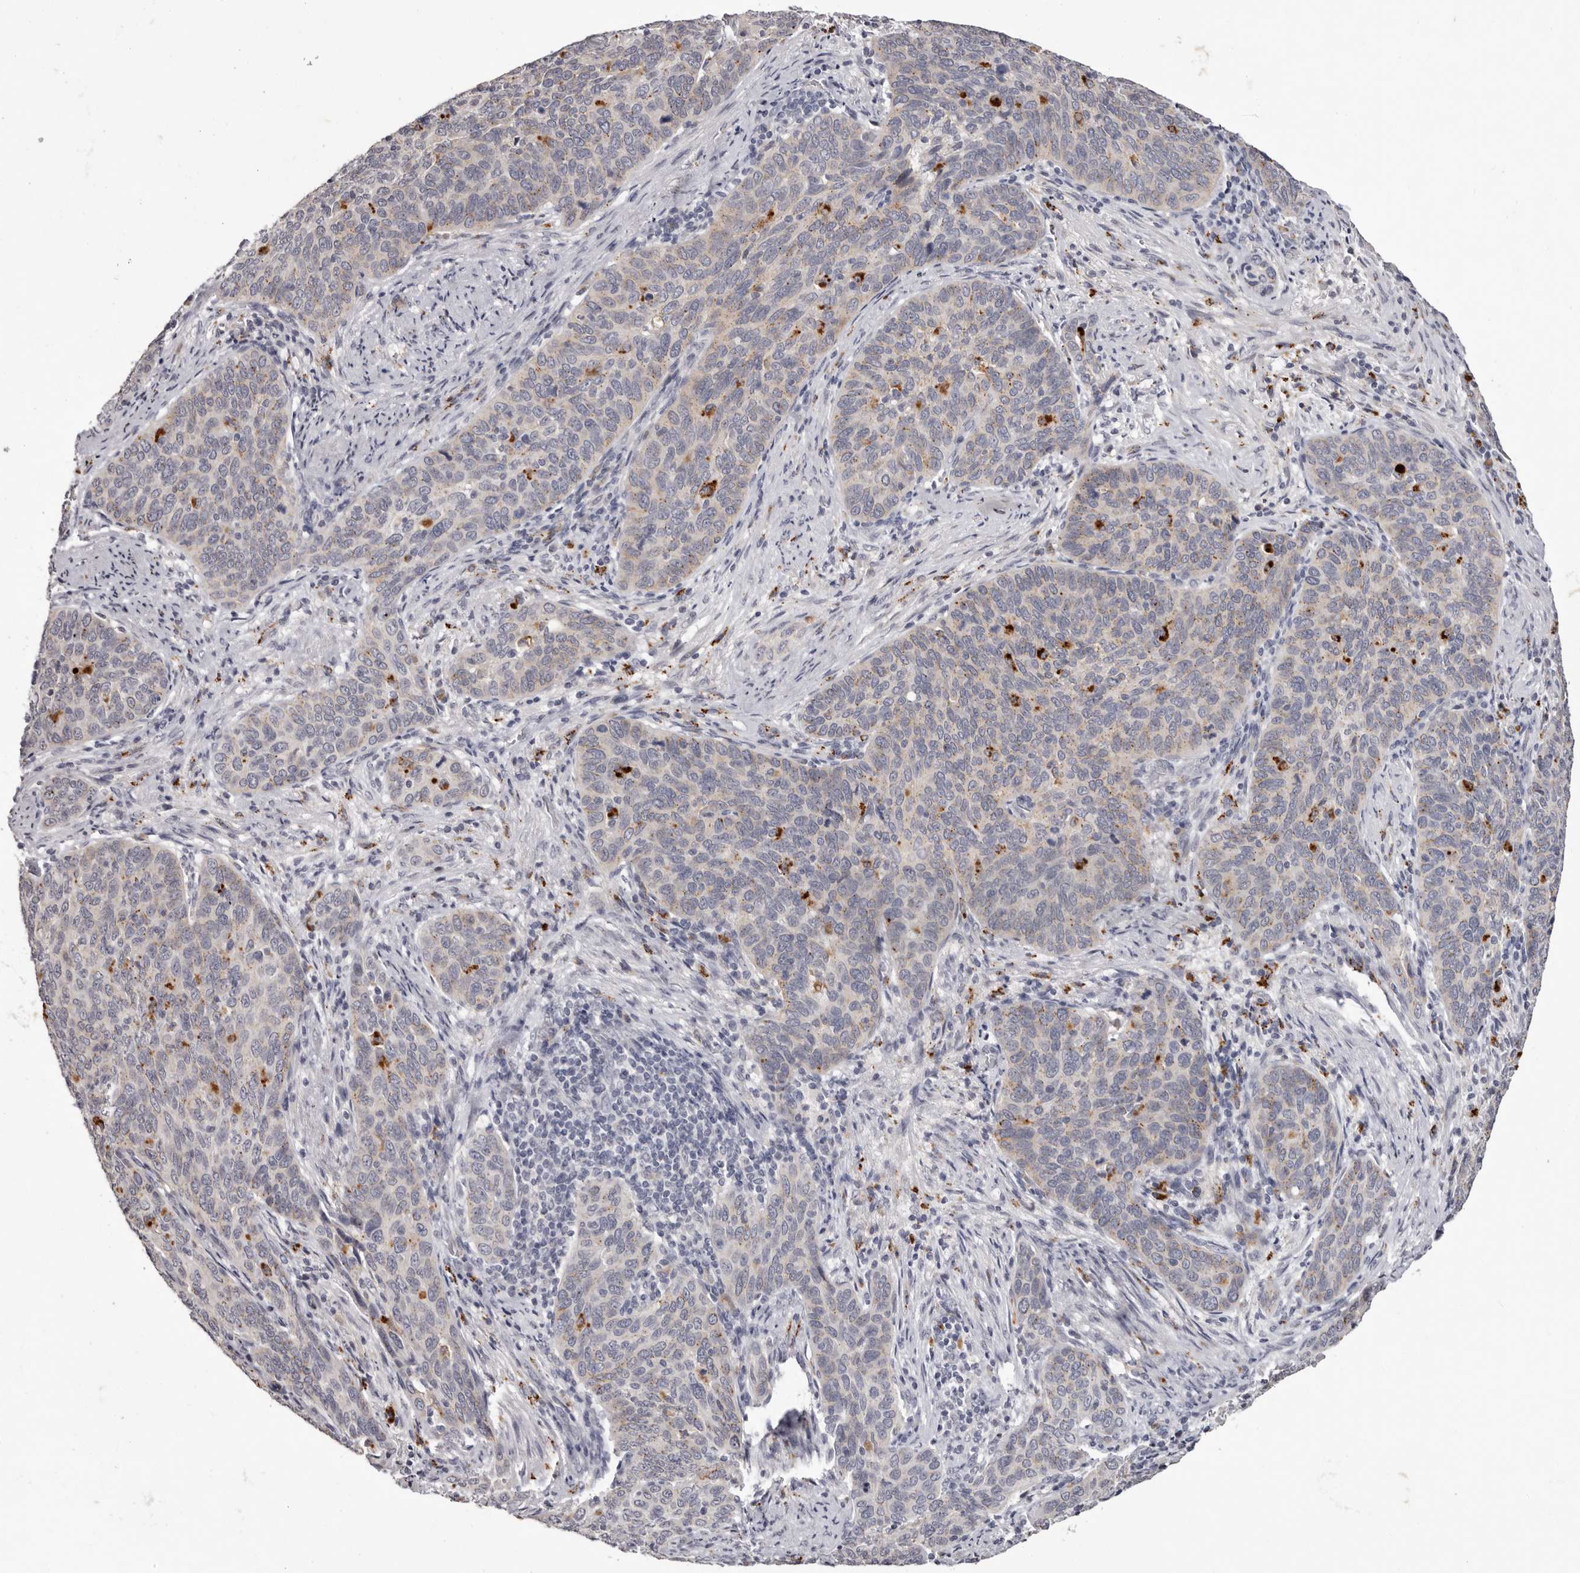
{"staining": {"intensity": "weak", "quantity": "<25%", "location": "cytoplasmic/membranous"}, "tissue": "cervical cancer", "cell_type": "Tumor cells", "image_type": "cancer", "snomed": [{"axis": "morphology", "description": "Squamous cell carcinoma, NOS"}, {"axis": "topography", "description": "Cervix"}], "caption": "An IHC photomicrograph of cervical cancer (squamous cell carcinoma) is shown. There is no staining in tumor cells of cervical cancer (squamous cell carcinoma). (DAB (3,3'-diaminobenzidine) immunohistochemistry (IHC), high magnification).", "gene": "PCDHB6", "patient": {"sex": "female", "age": 60}}